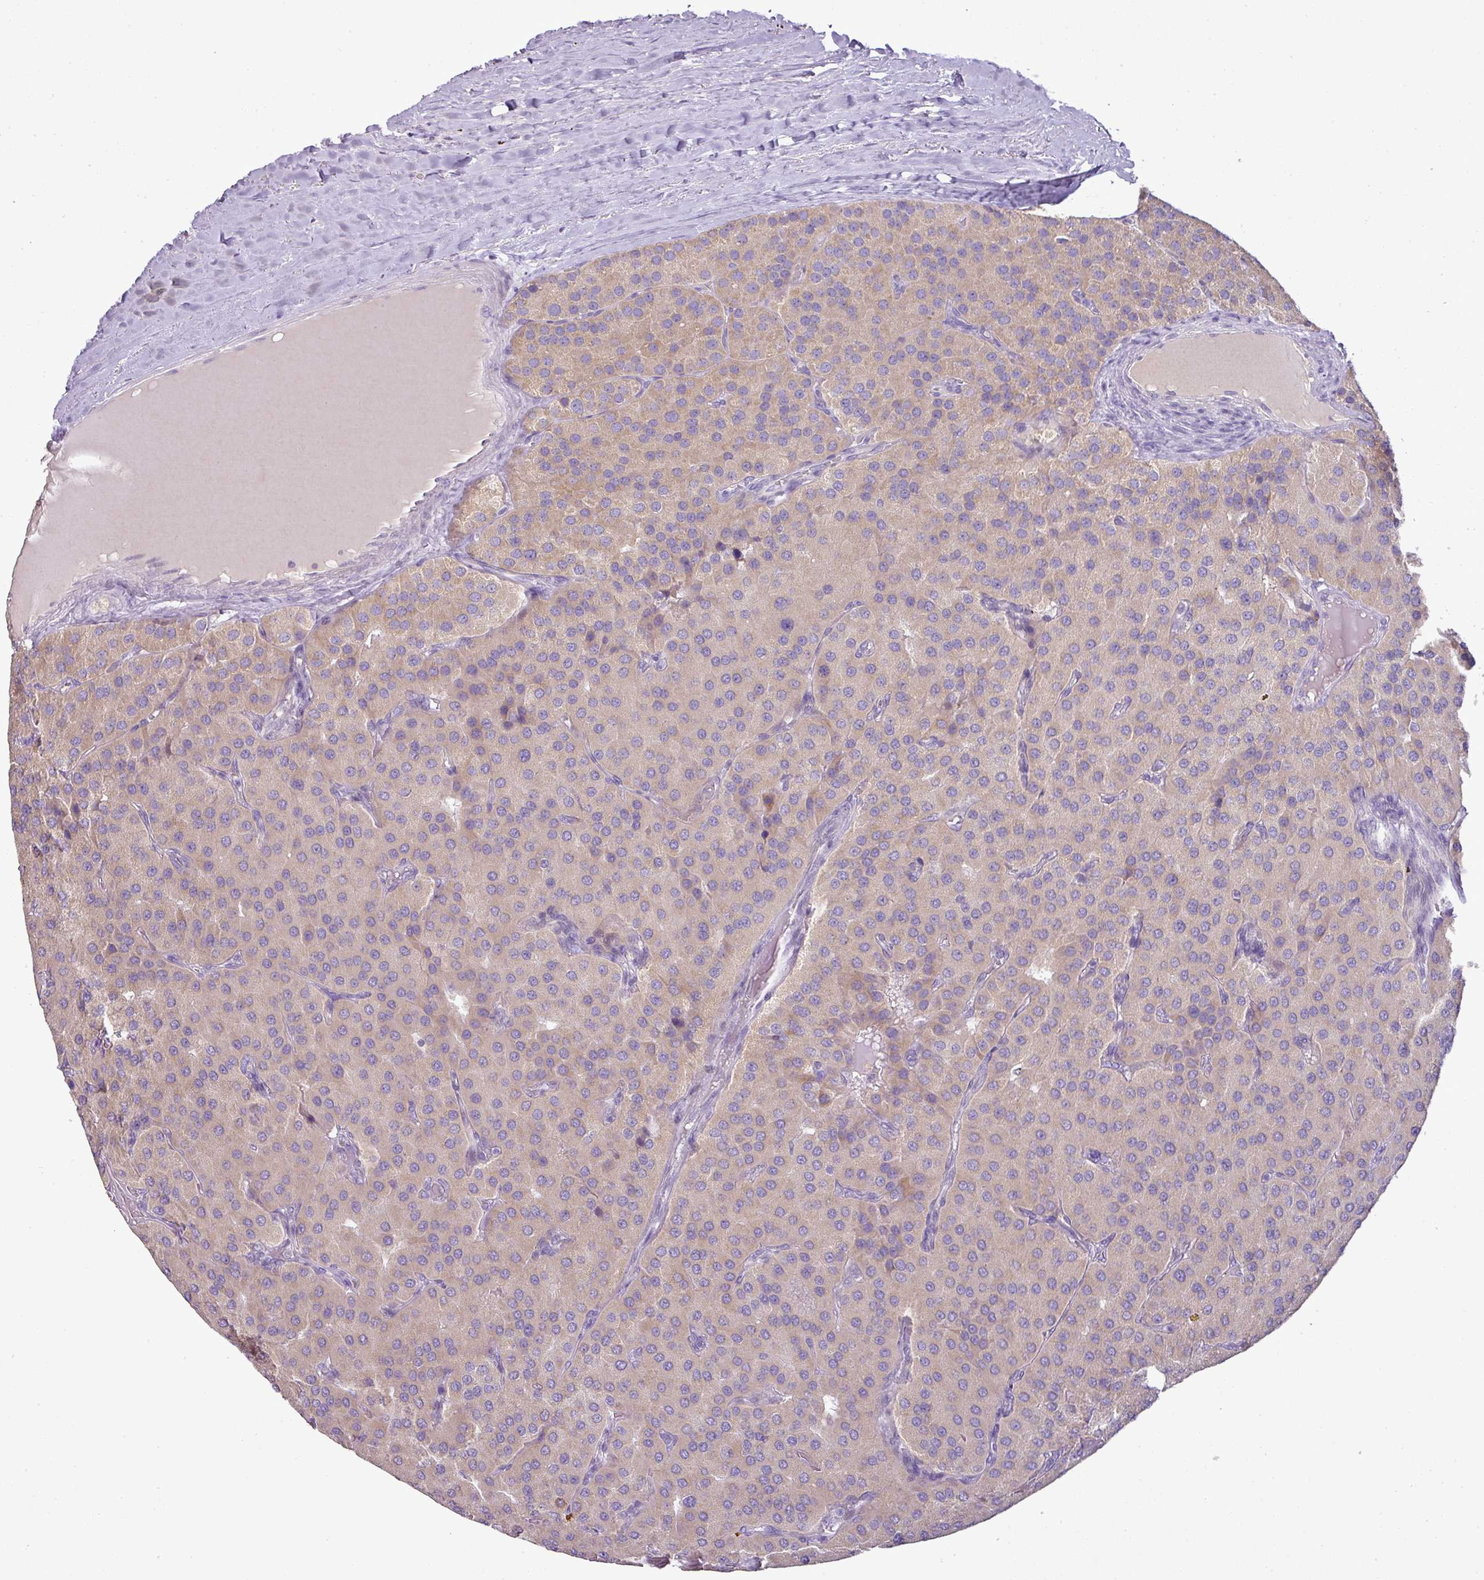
{"staining": {"intensity": "weak", "quantity": "<25%", "location": "cytoplasmic/membranous"}, "tissue": "parathyroid gland", "cell_type": "Glandular cells", "image_type": "normal", "snomed": [{"axis": "morphology", "description": "Normal tissue, NOS"}, {"axis": "morphology", "description": "Adenoma, NOS"}, {"axis": "topography", "description": "Parathyroid gland"}], "caption": "There is no significant expression in glandular cells of parathyroid gland.", "gene": "BRINP2", "patient": {"sex": "female", "age": 86}}